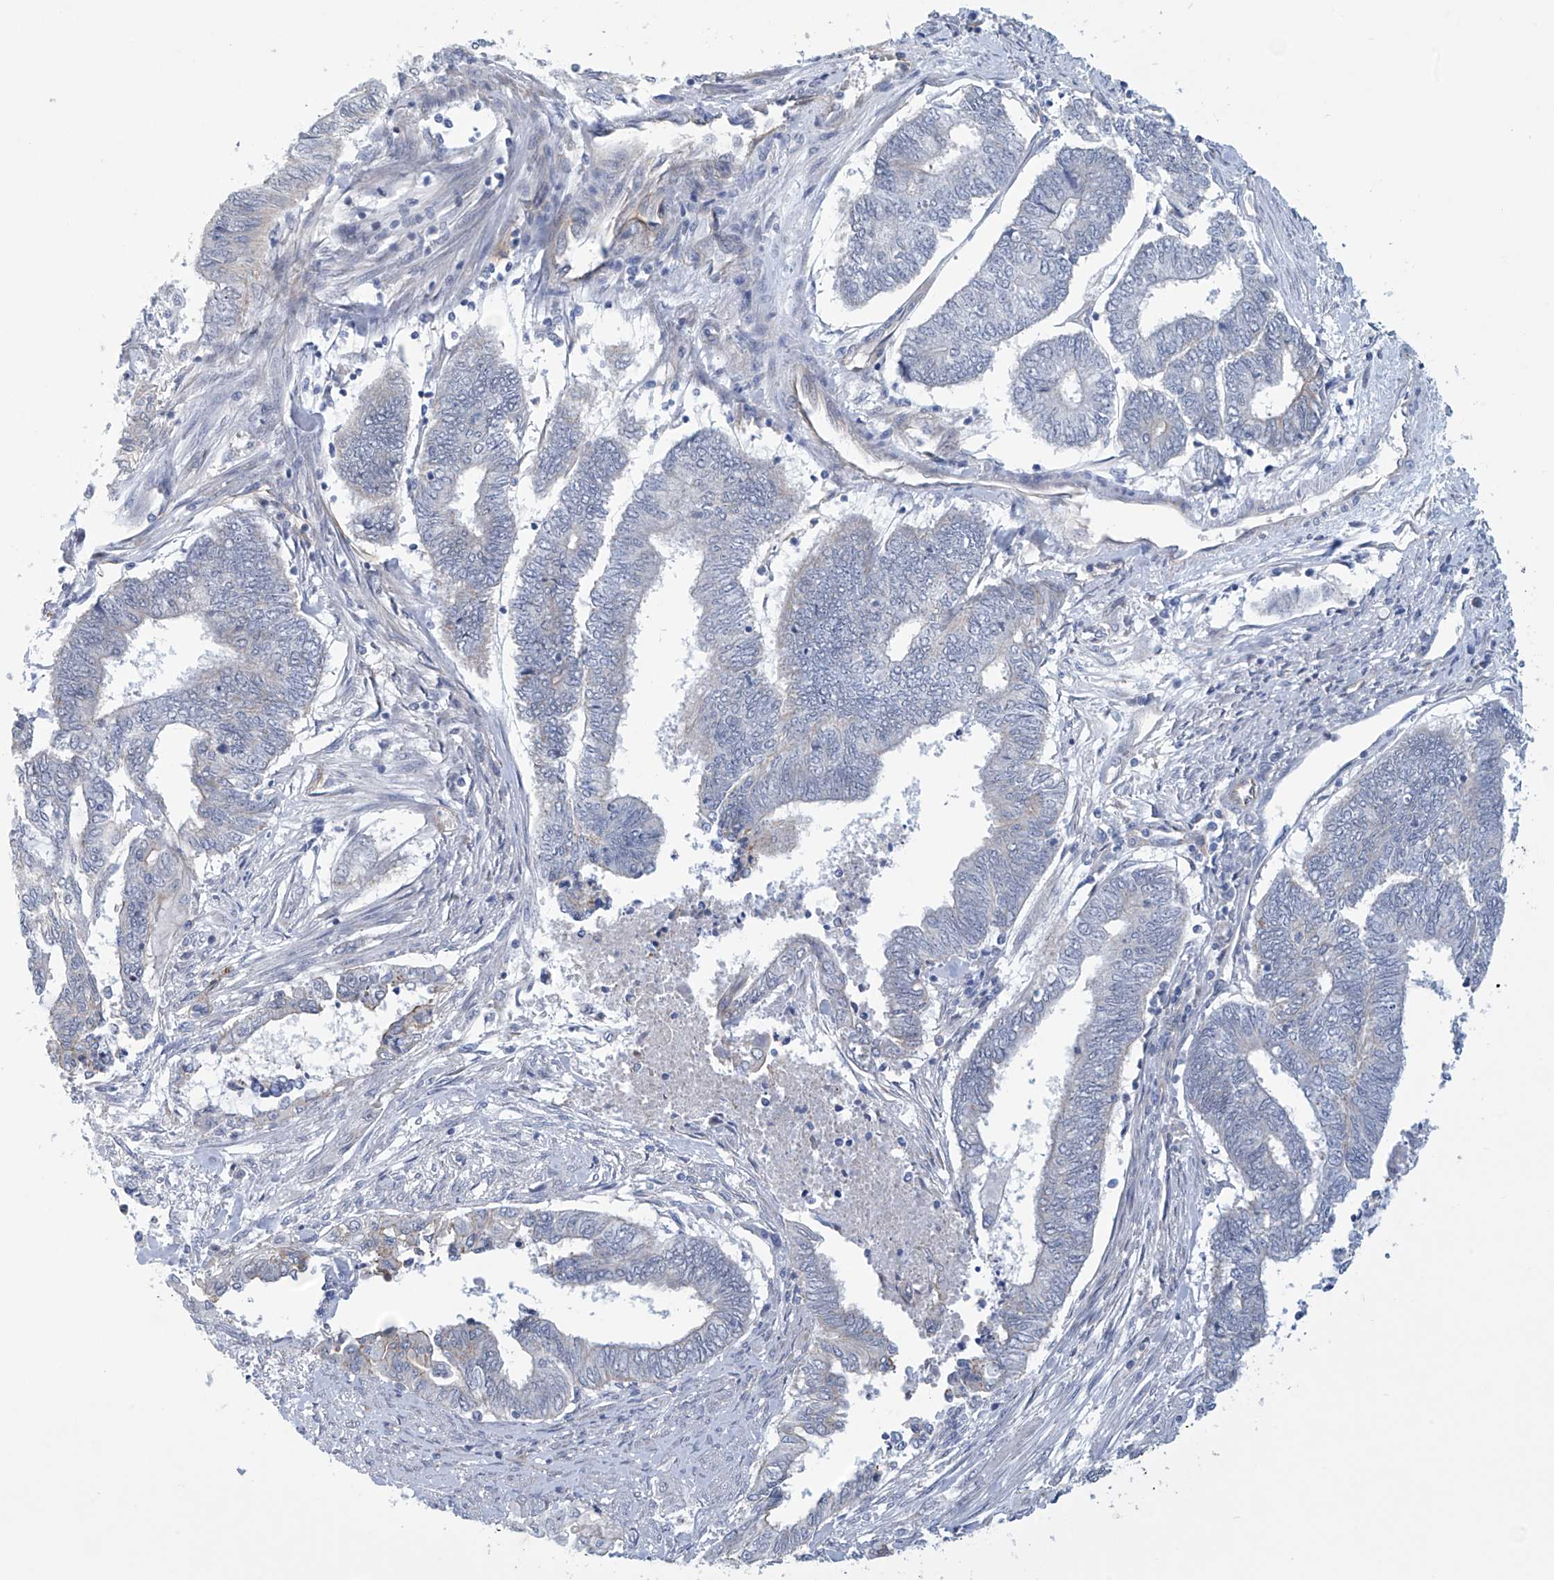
{"staining": {"intensity": "negative", "quantity": "none", "location": "none"}, "tissue": "endometrial cancer", "cell_type": "Tumor cells", "image_type": "cancer", "snomed": [{"axis": "morphology", "description": "Adenocarcinoma, NOS"}, {"axis": "topography", "description": "Uterus"}, {"axis": "topography", "description": "Endometrium"}], "caption": "The immunohistochemistry (IHC) image has no significant expression in tumor cells of endometrial cancer (adenocarcinoma) tissue.", "gene": "ABHD13", "patient": {"sex": "female", "age": 70}}